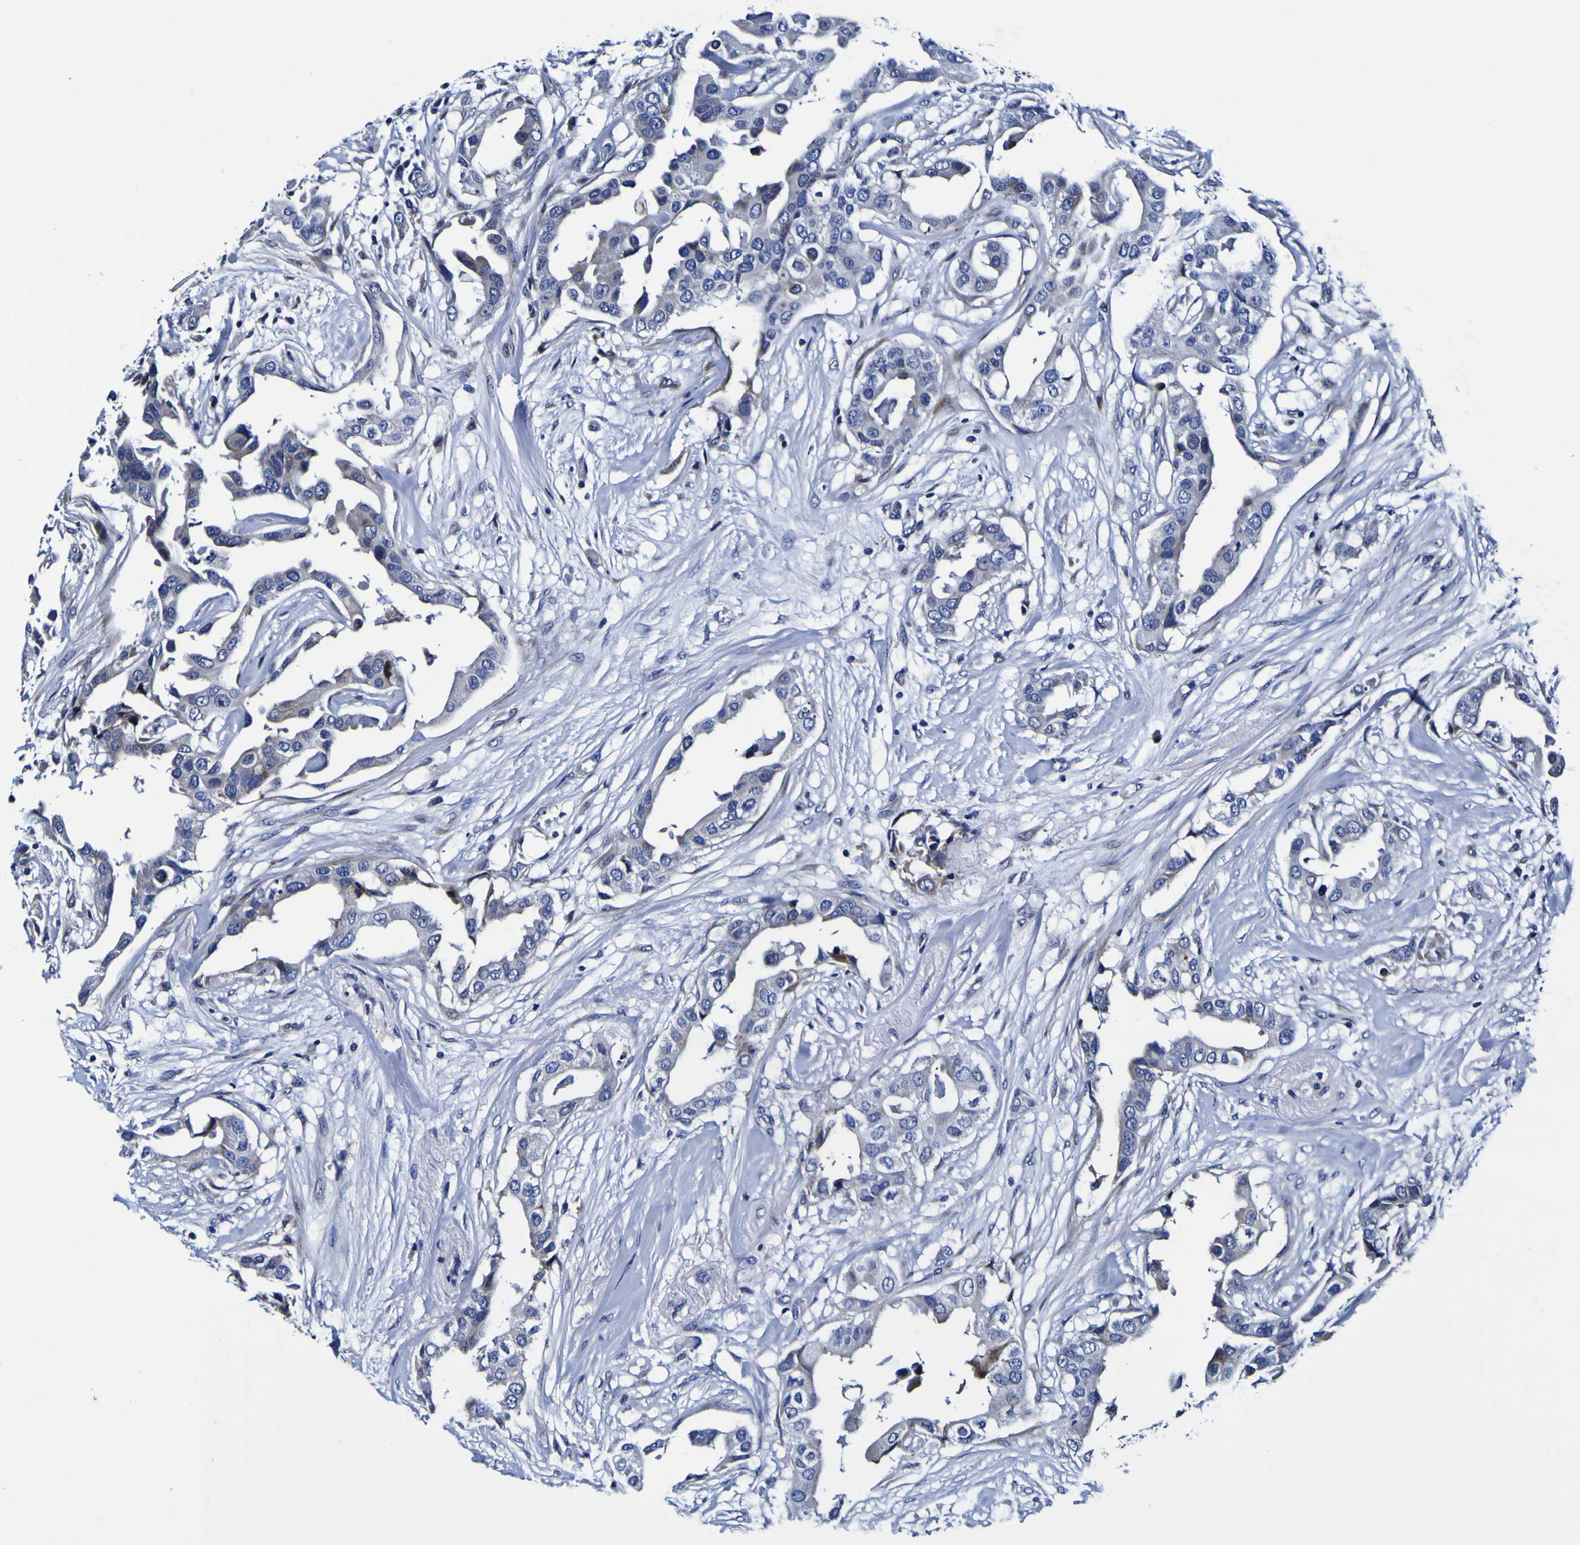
{"staining": {"intensity": "weak", "quantity": "<25%", "location": "cytoplasmic/membranous"}, "tissue": "breast cancer", "cell_type": "Tumor cells", "image_type": "cancer", "snomed": [{"axis": "morphology", "description": "Duct carcinoma"}, {"axis": "topography", "description": "Breast"}], "caption": "Tumor cells are negative for protein expression in human breast invasive ductal carcinoma.", "gene": "PDLIM4", "patient": {"sex": "female", "age": 40}}